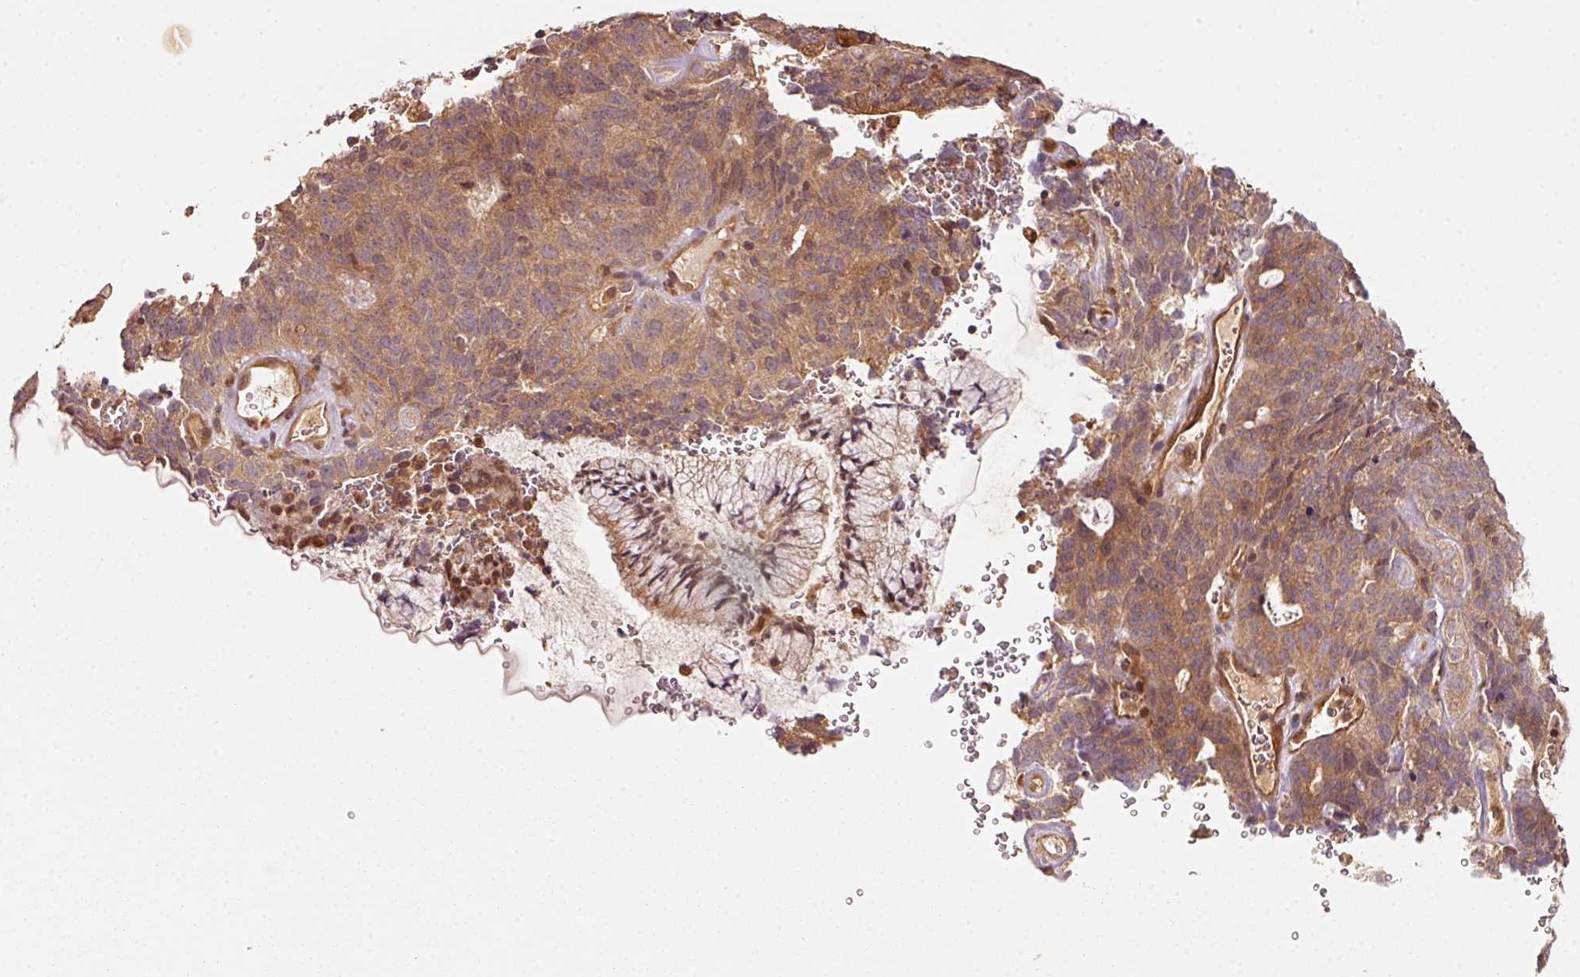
{"staining": {"intensity": "moderate", "quantity": ">75%", "location": "cytoplasmic/membranous"}, "tissue": "cervical cancer", "cell_type": "Tumor cells", "image_type": "cancer", "snomed": [{"axis": "morphology", "description": "Adenocarcinoma, NOS"}, {"axis": "topography", "description": "Cervix"}], "caption": "Immunohistochemical staining of adenocarcinoma (cervical) displays medium levels of moderate cytoplasmic/membranous positivity in approximately >75% of tumor cells.", "gene": "RRAS2", "patient": {"sex": "female", "age": 38}}